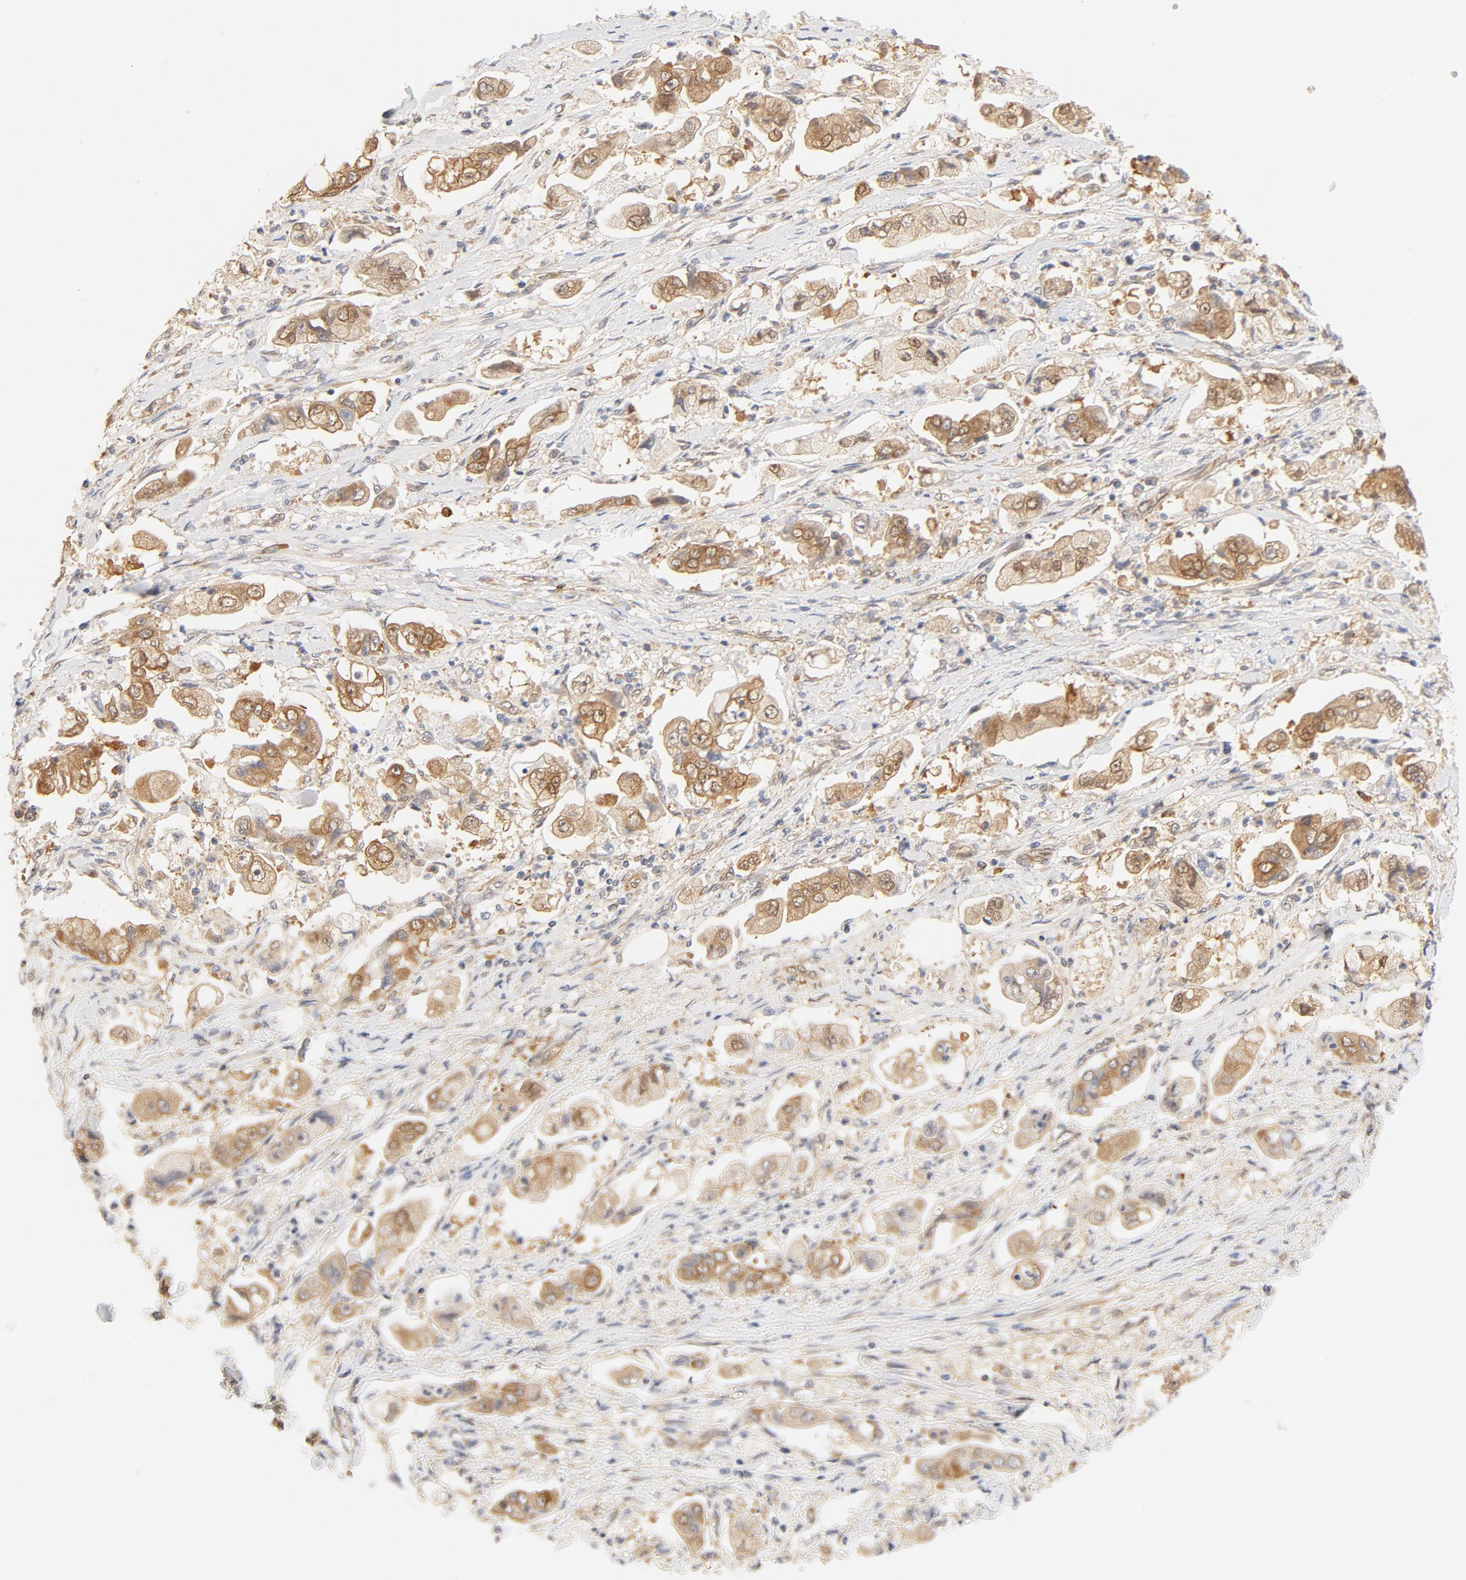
{"staining": {"intensity": "moderate", "quantity": ">75%", "location": "cytoplasmic/membranous"}, "tissue": "stomach cancer", "cell_type": "Tumor cells", "image_type": "cancer", "snomed": [{"axis": "morphology", "description": "Adenocarcinoma, NOS"}, {"axis": "topography", "description": "Stomach"}], "caption": "Immunohistochemistry photomicrograph of stomach adenocarcinoma stained for a protein (brown), which shows medium levels of moderate cytoplasmic/membranous positivity in about >75% of tumor cells.", "gene": "EIF4E", "patient": {"sex": "male", "age": 62}}